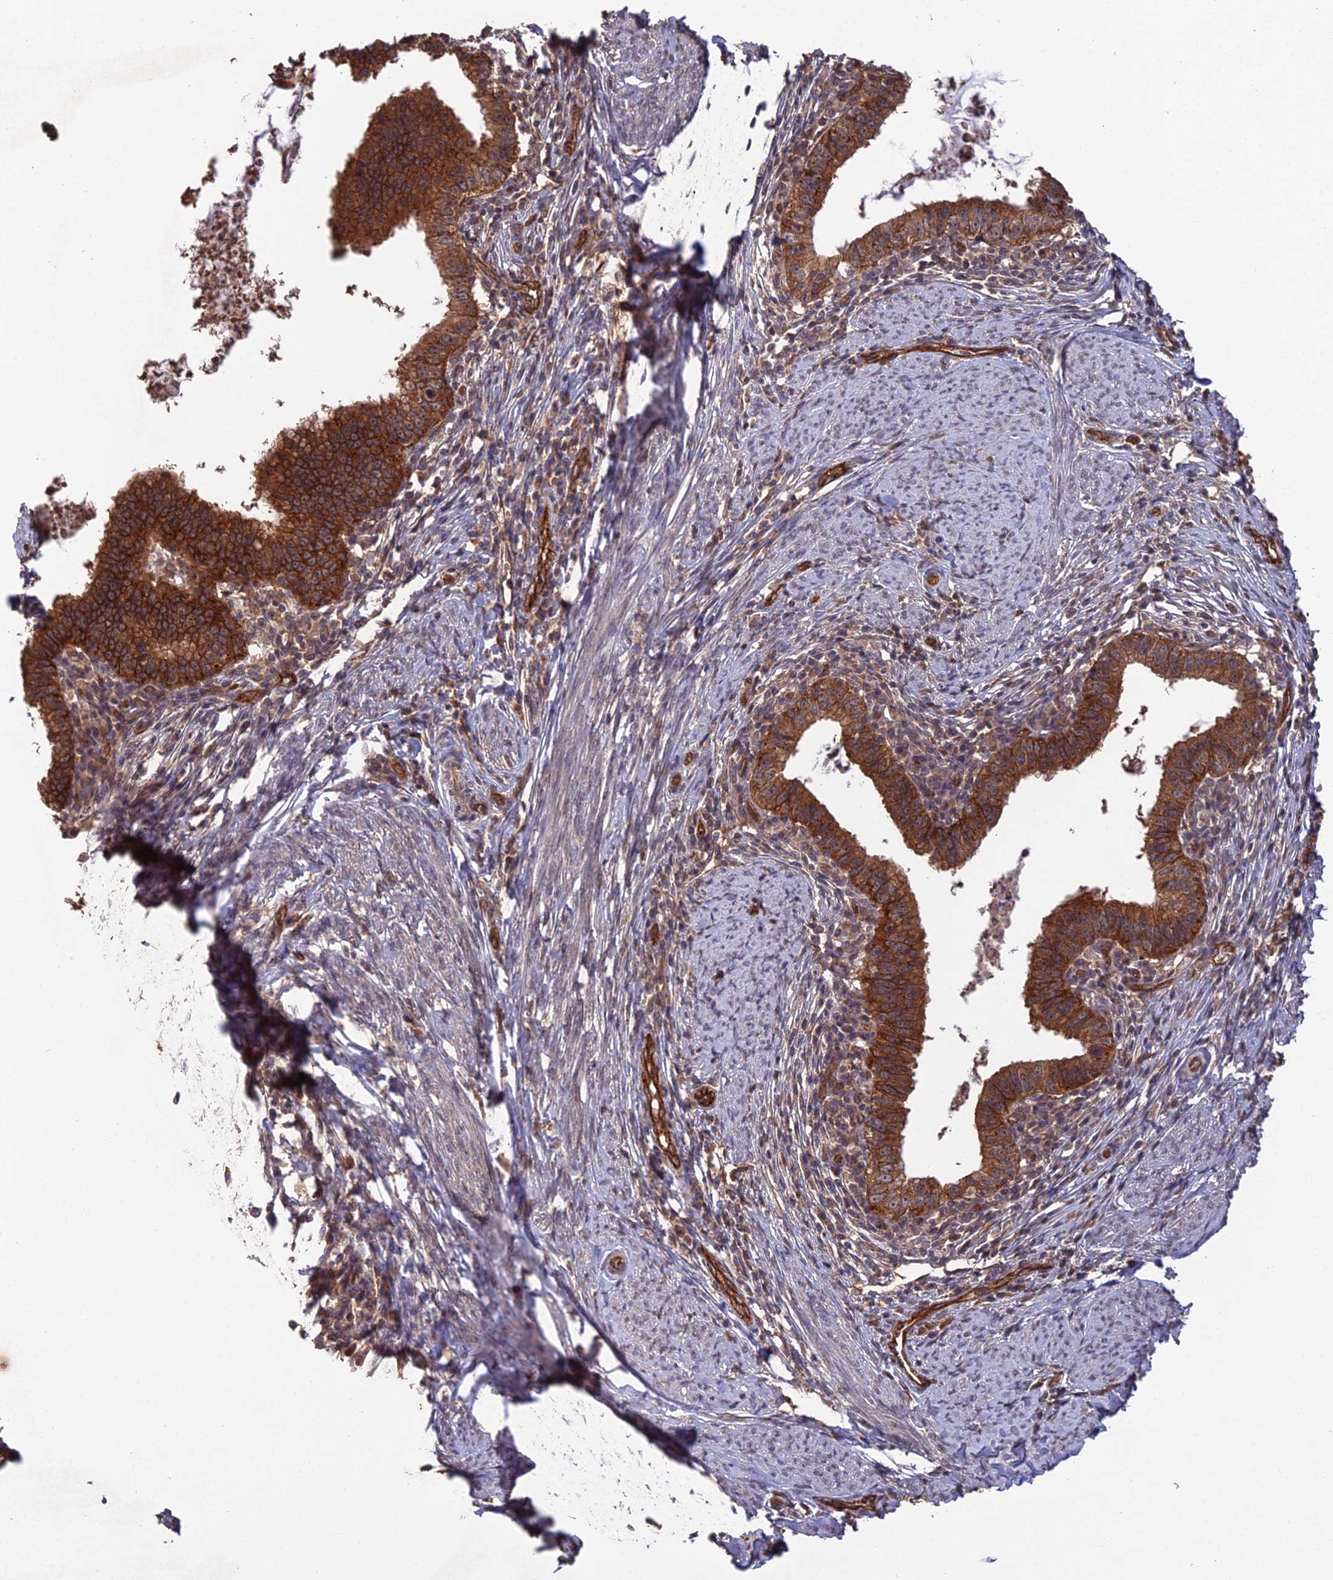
{"staining": {"intensity": "strong", "quantity": ">75%", "location": "cytoplasmic/membranous"}, "tissue": "cervical cancer", "cell_type": "Tumor cells", "image_type": "cancer", "snomed": [{"axis": "morphology", "description": "Adenocarcinoma, NOS"}, {"axis": "topography", "description": "Cervix"}], "caption": "Cervical cancer stained with a protein marker exhibits strong staining in tumor cells.", "gene": "RALGAPA2", "patient": {"sex": "female", "age": 36}}